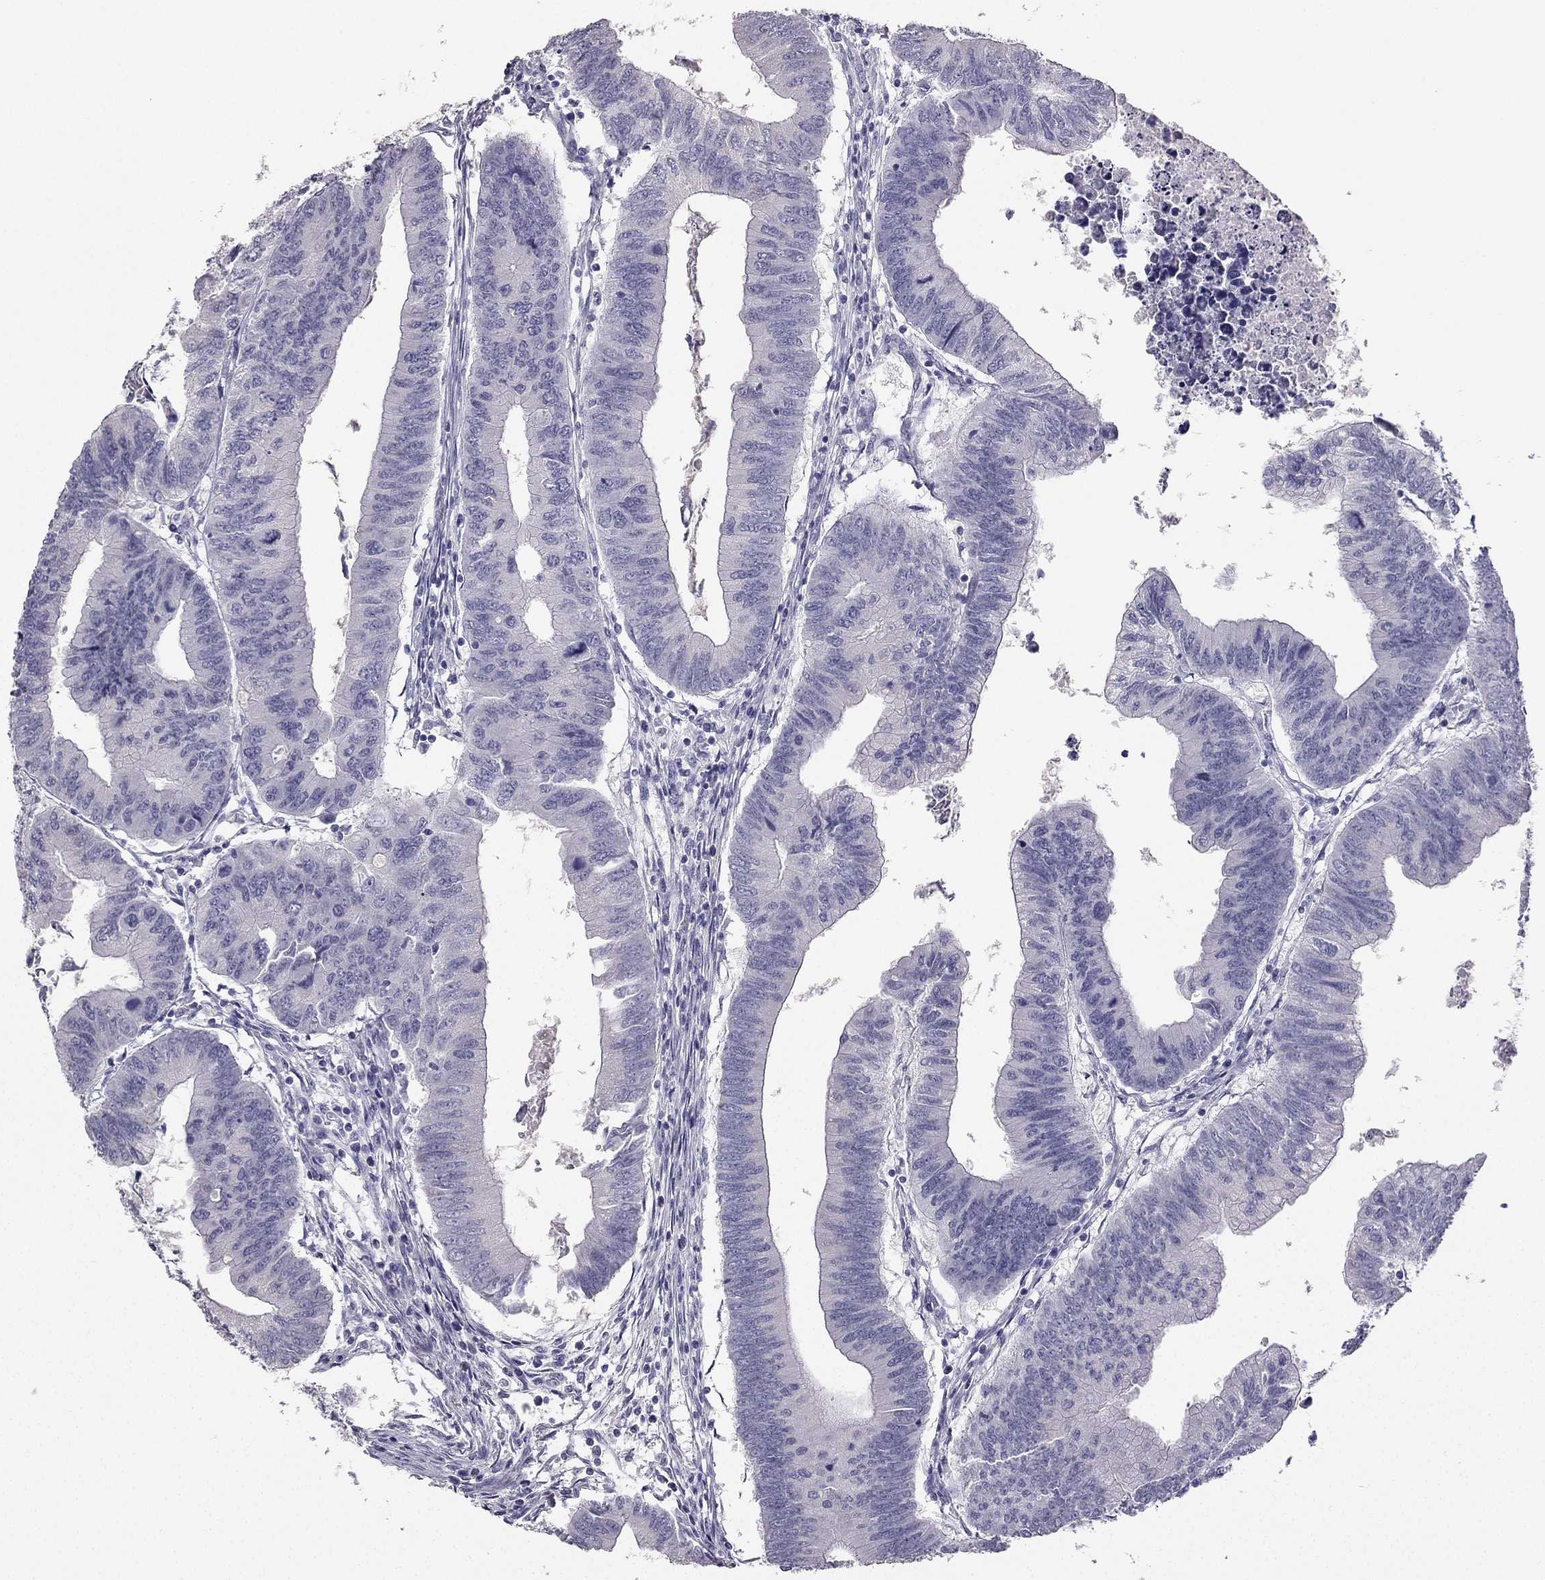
{"staining": {"intensity": "negative", "quantity": "none", "location": "none"}, "tissue": "colorectal cancer", "cell_type": "Tumor cells", "image_type": "cancer", "snomed": [{"axis": "morphology", "description": "Adenocarcinoma, NOS"}, {"axis": "topography", "description": "Colon"}], "caption": "Immunohistochemical staining of human colorectal cancer (adenocarcinoma) reveals no significant staining in tumor cells.", "gene": "CALB2", "patient": {"sex": "male", "age": 53}}